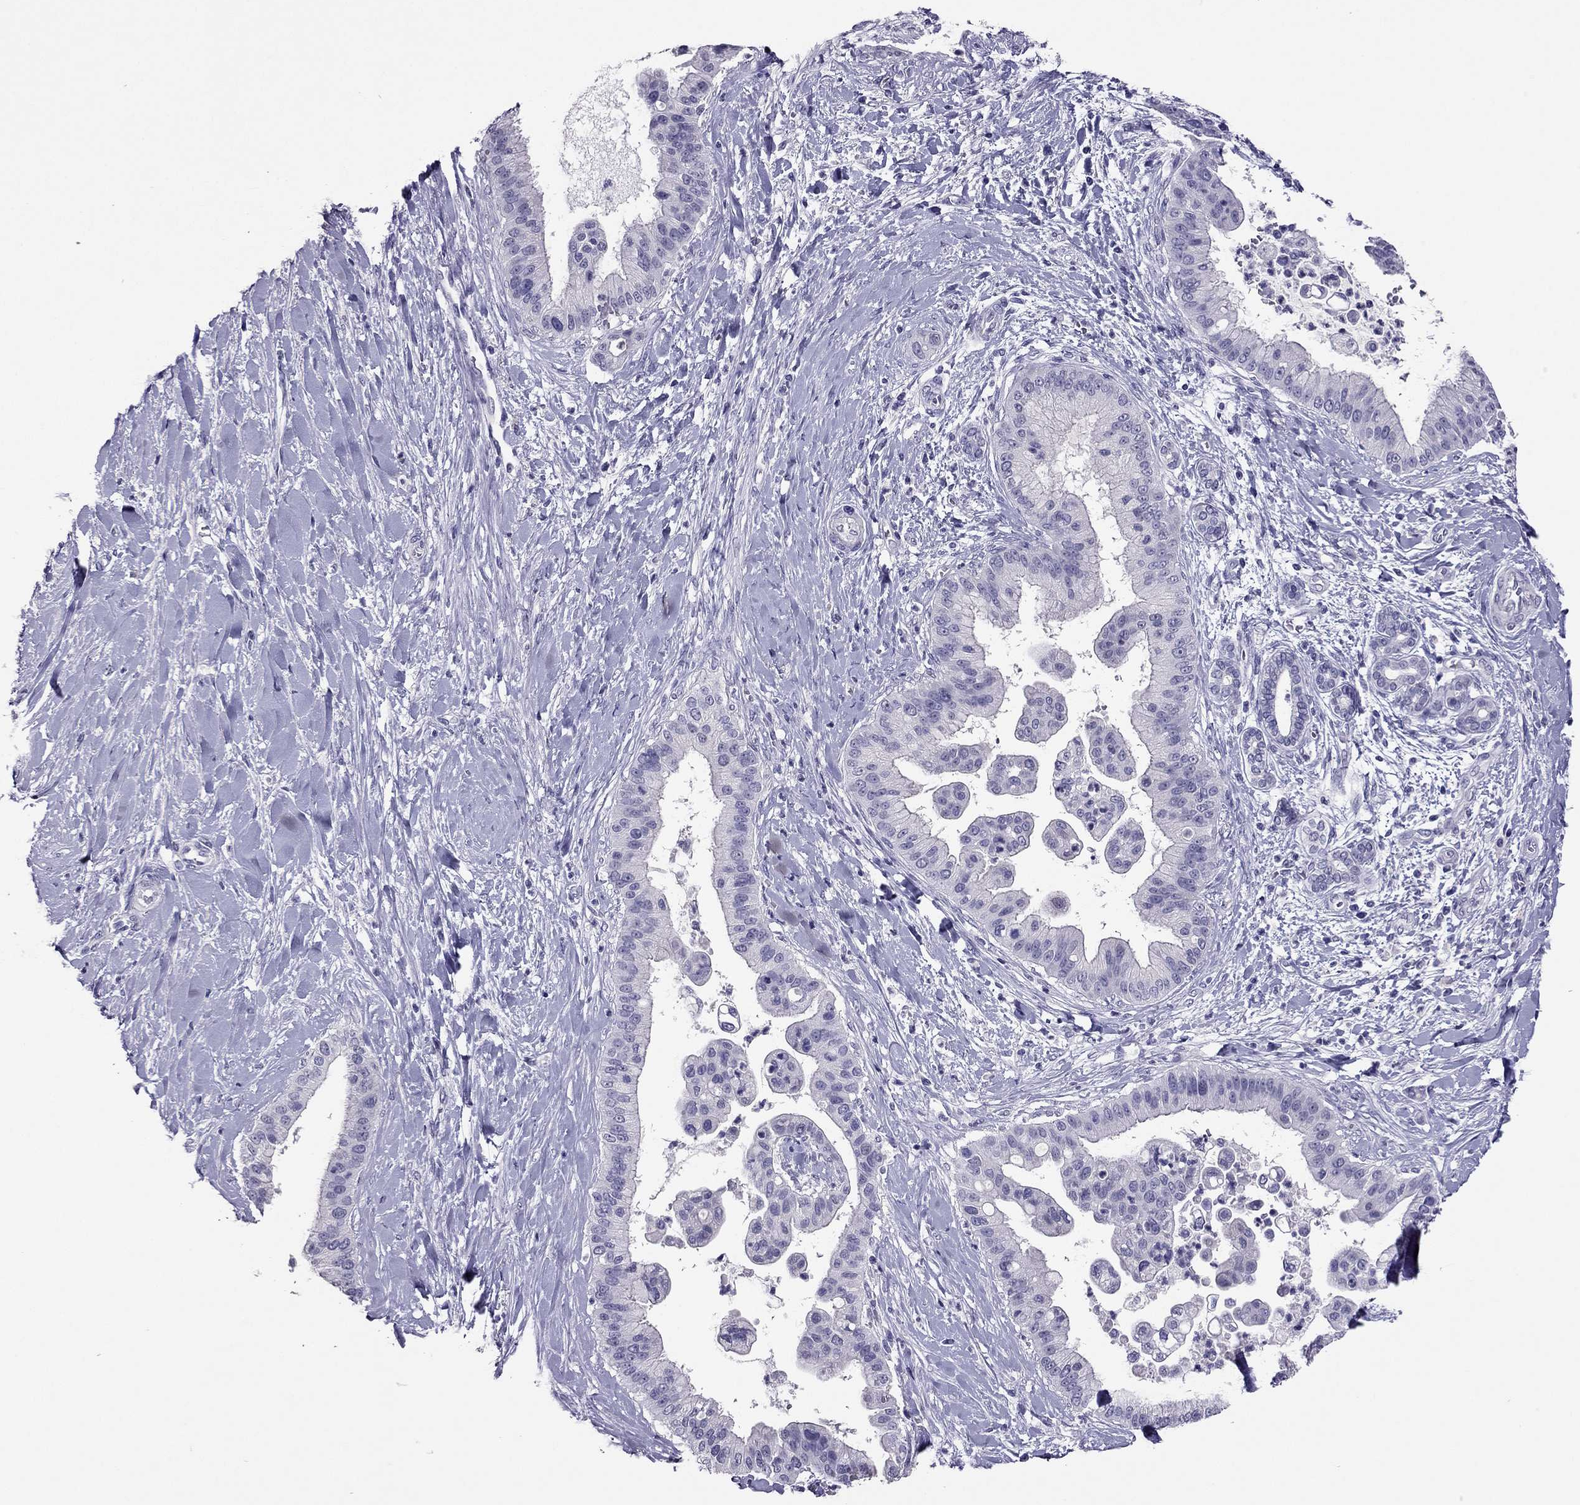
{"staining": {"intensity": "negative", "quantity": "none", "location": "none"}, "tissue": "liver cancer", "cell_type": "Tumor cells", "image_type": "cancer", "snomed": [{"axis": "morphology", "description": "Cholangiocarcinoma"}, {"axis": "topography", "description": "Liver"}], "caption": "Liver cancer stained for a protein using IHC reveals no staining tumor cells.", "gene": "RHO", "patient": {"sex": "female", "age": 54}}